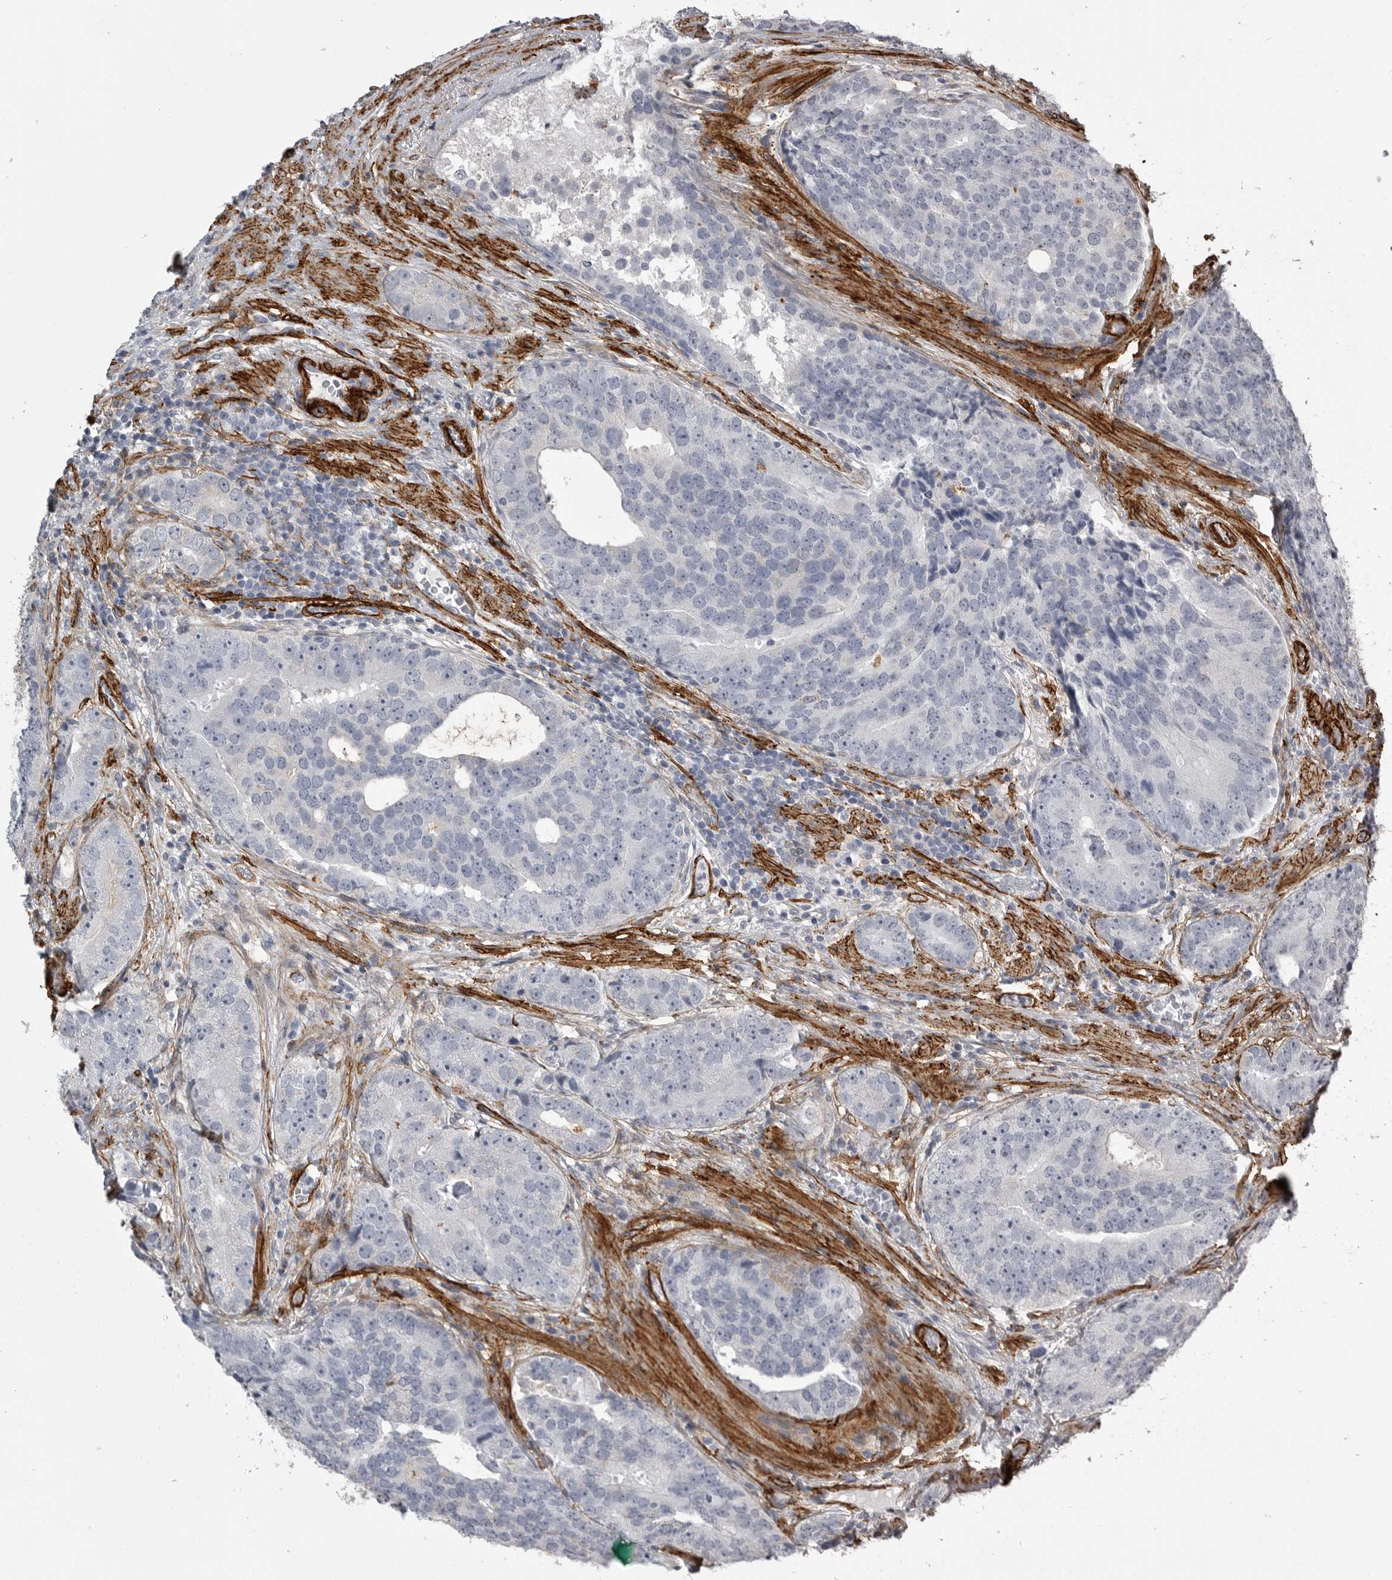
{"staining": {"intensity": "negative", "quantity": "none", "location": "none"}, "tissue": "prostate cancer", "cell_type": "Tumor cells", "image_type": "cancer", "snomed": [{"axis": "morphology", "description": "Adenocarcinoma, High grade"}, {"axis": "topography", "description": "Prostate"}], "caption": "Protein analysis of prostate high-grade adenocarcinoma displays no significant positivity in tumor cells.", "gene": "AOC3", "patient": {"sex": "male", "age": 56}}